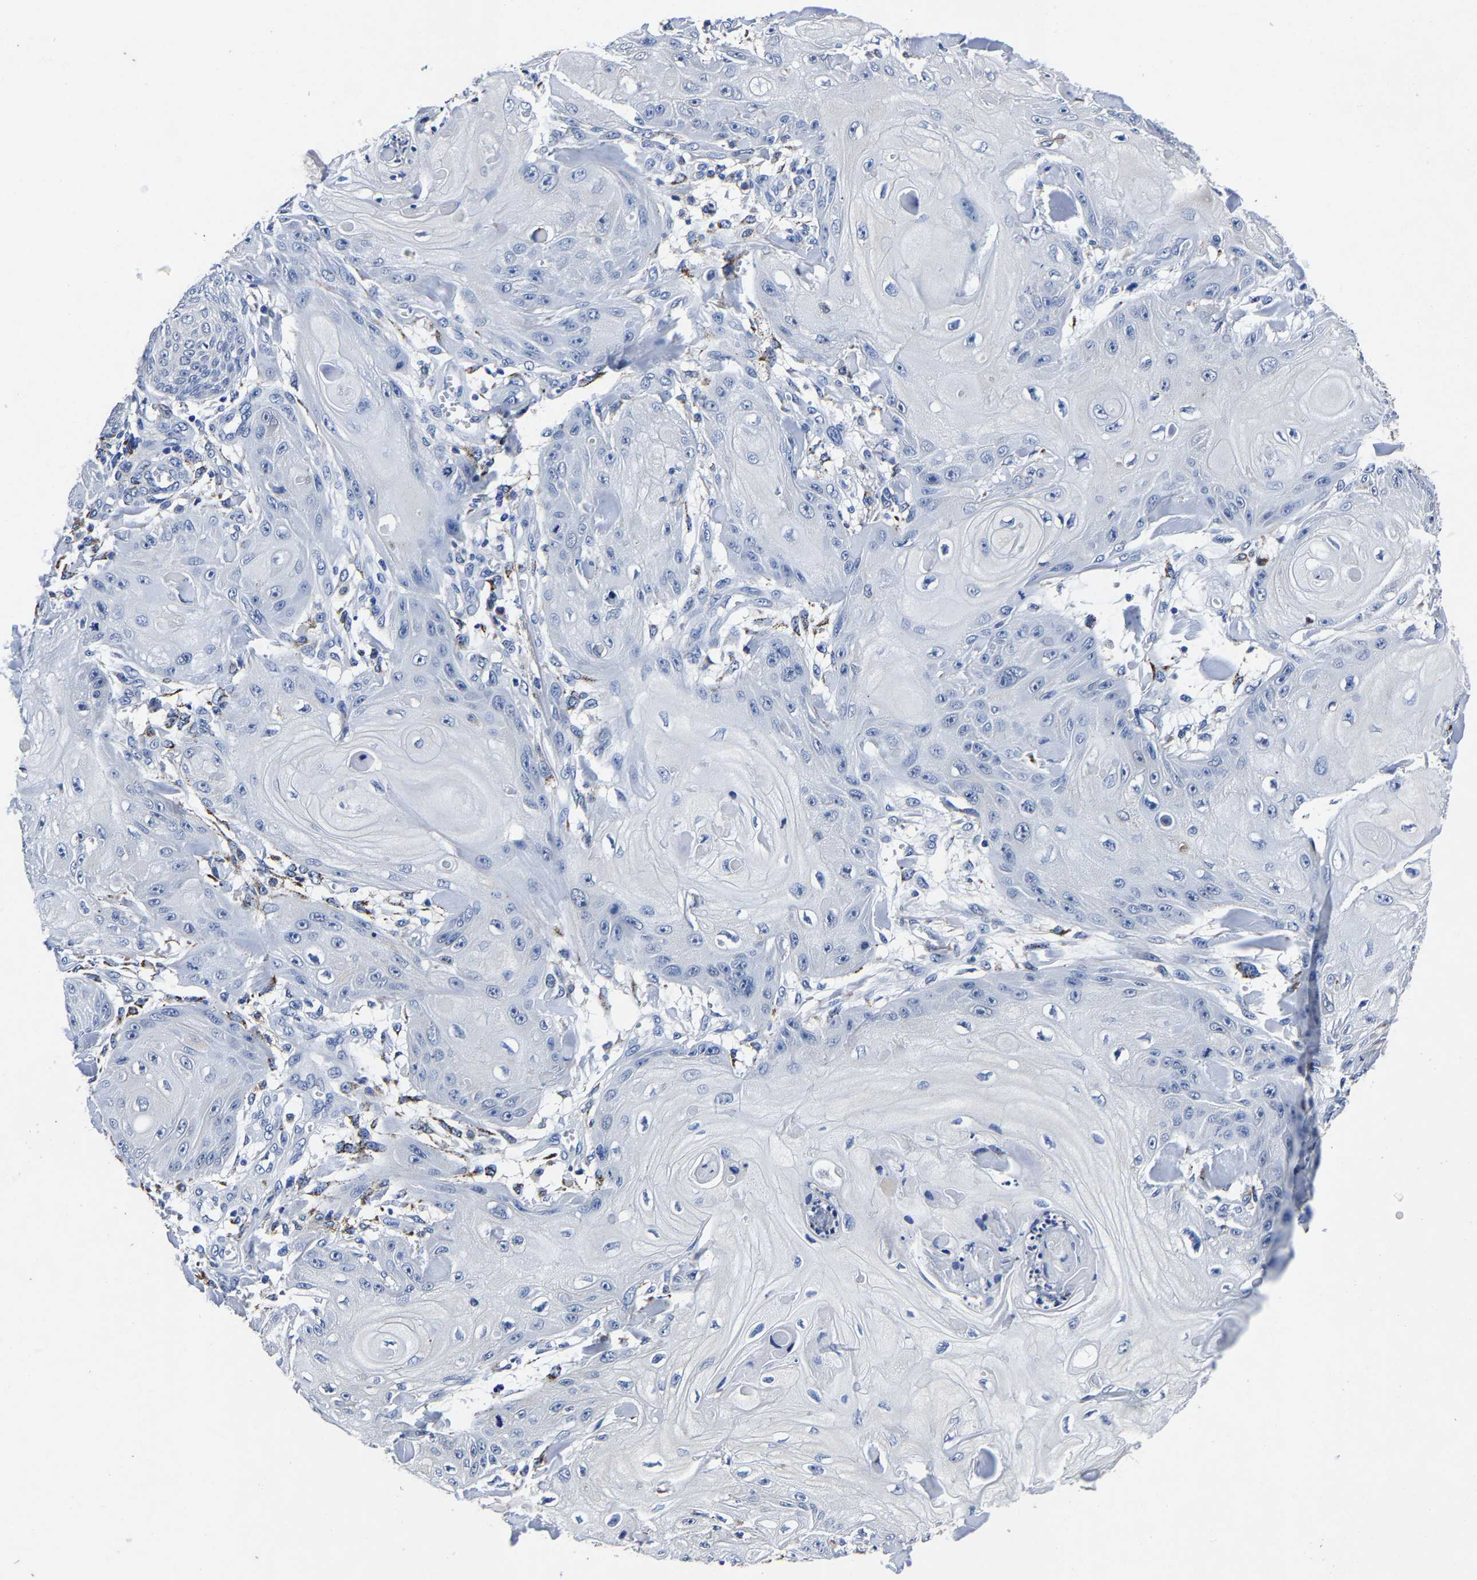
{"staining": {"intensity": "negative", "quantity": "none", "location": "none"}, "tissue": "skin cancer", "cell_type": "Tumor cells", "image_type": "cancer", "snomed": [{"axis": "morphology", "description": "Squamous cell carcinoma, NOS"}, {"axis": "topography", "description": "Skin"}], "caption": "Immunohistochemistry image of neoplastic tissue: human skin squamous cell carcinoma stained with DAB (3,3'-diaminobenzidine) demonstrates no significant protein staining in tumor cells.", "gene": "PSPH", "patient": {"sex": "male", "age": 74}}